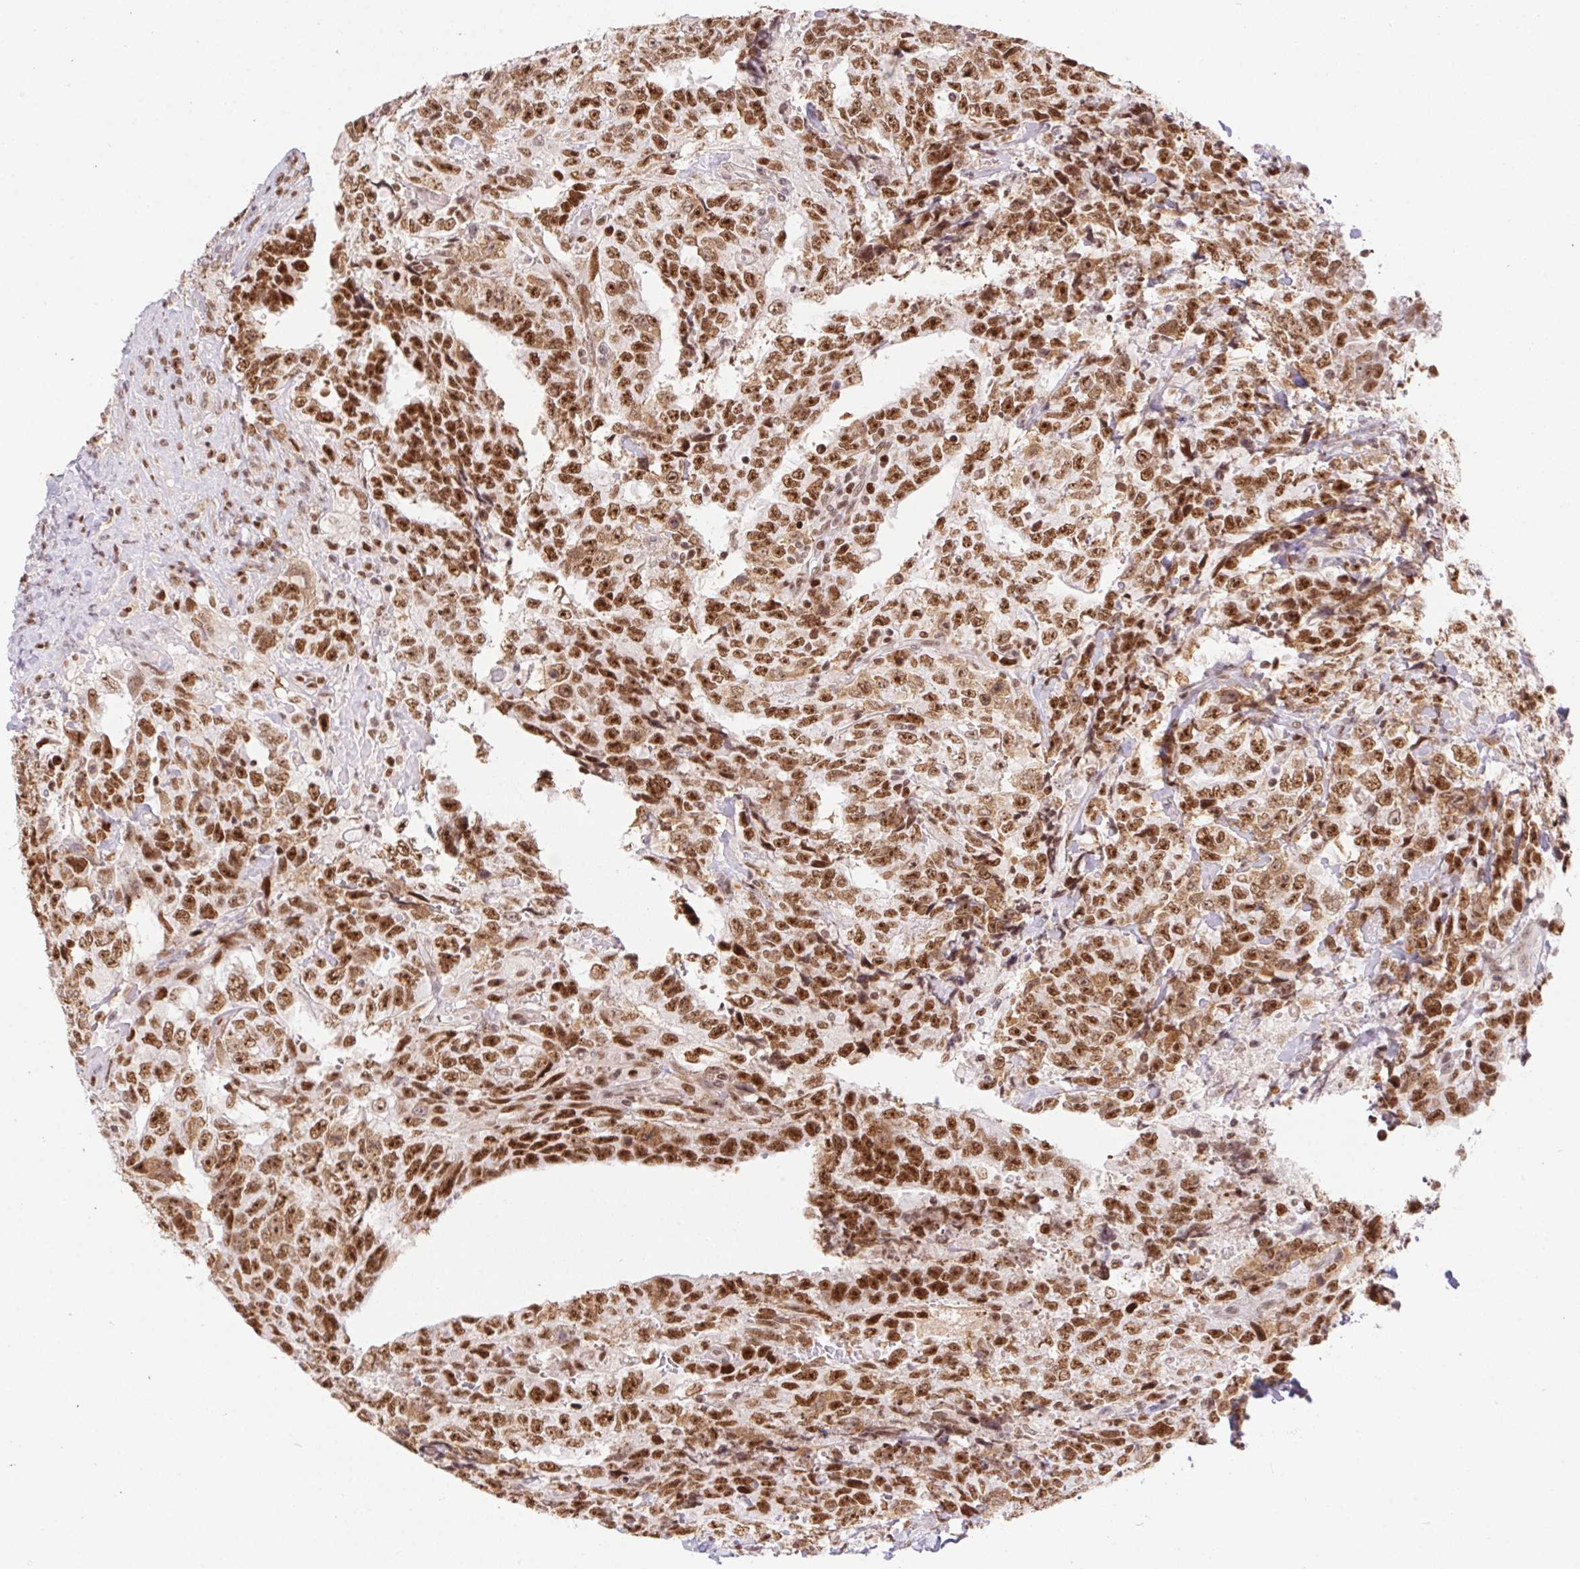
{"staining": {"intensity": "strong", "quantity": ">75%", "location": "nuclear"}, "tissue": "testis cancer", "cell_type": "Tumor cells", "image_type": "cancer", "snomed": [{"axis": "morphology", "description": "Carcinoma, Embryonal, NOS"}, {"axis": "topography", "description": "Testis"}], "caption": "Human testis cancer (embryonal carcinoma) stained with a brown dye demonstrates strong nuclear positive expression in approximately >75% of tumor cells.", "gene": "POLD3", "patient": {"sex": "male", "age": 24}}